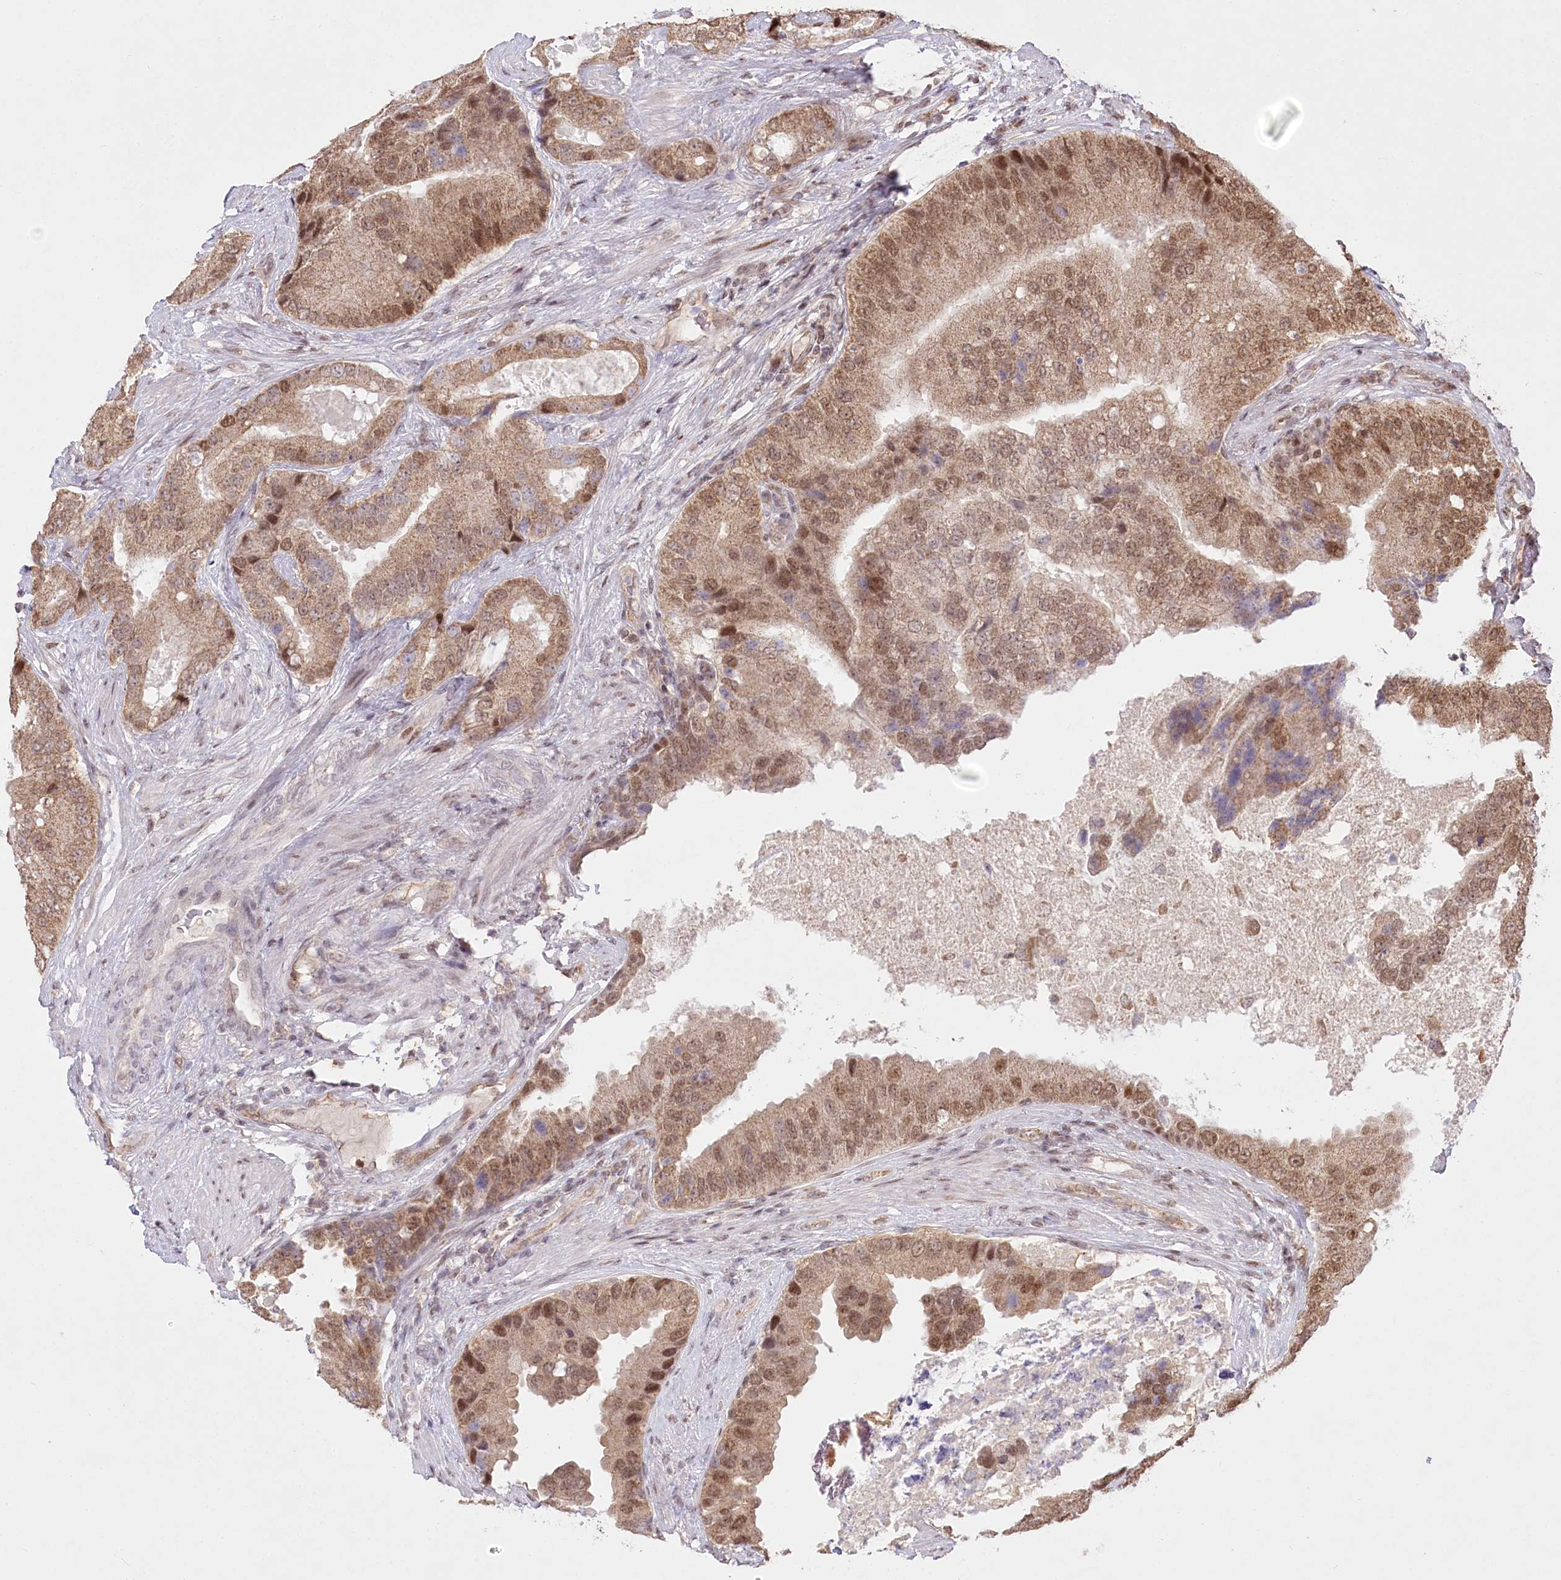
{"staining": {"intensity": "moderate", "quantity": ">75%", "location": "cytoplasmic/membranous,nuclear"}, "tissue": "prostate cancer", "cell_type": "Tumor cells", "image_type": "cancer", "snomed": [{"axis": "morphology", "description": "Adenocarcinoma, High grade"}, {"axis": "topography", "description": "Prostate"}], "caption": "Immunohistochemical staining of human prostate cancer (high-grade adenocarcinoma) displays medium levels of moderate cytoplasmic/membranous and nuclear protein staining in approximately >75% of tumor cells.", "gene": "PYURF", "patient": {"sex": "male", "age": 70}}